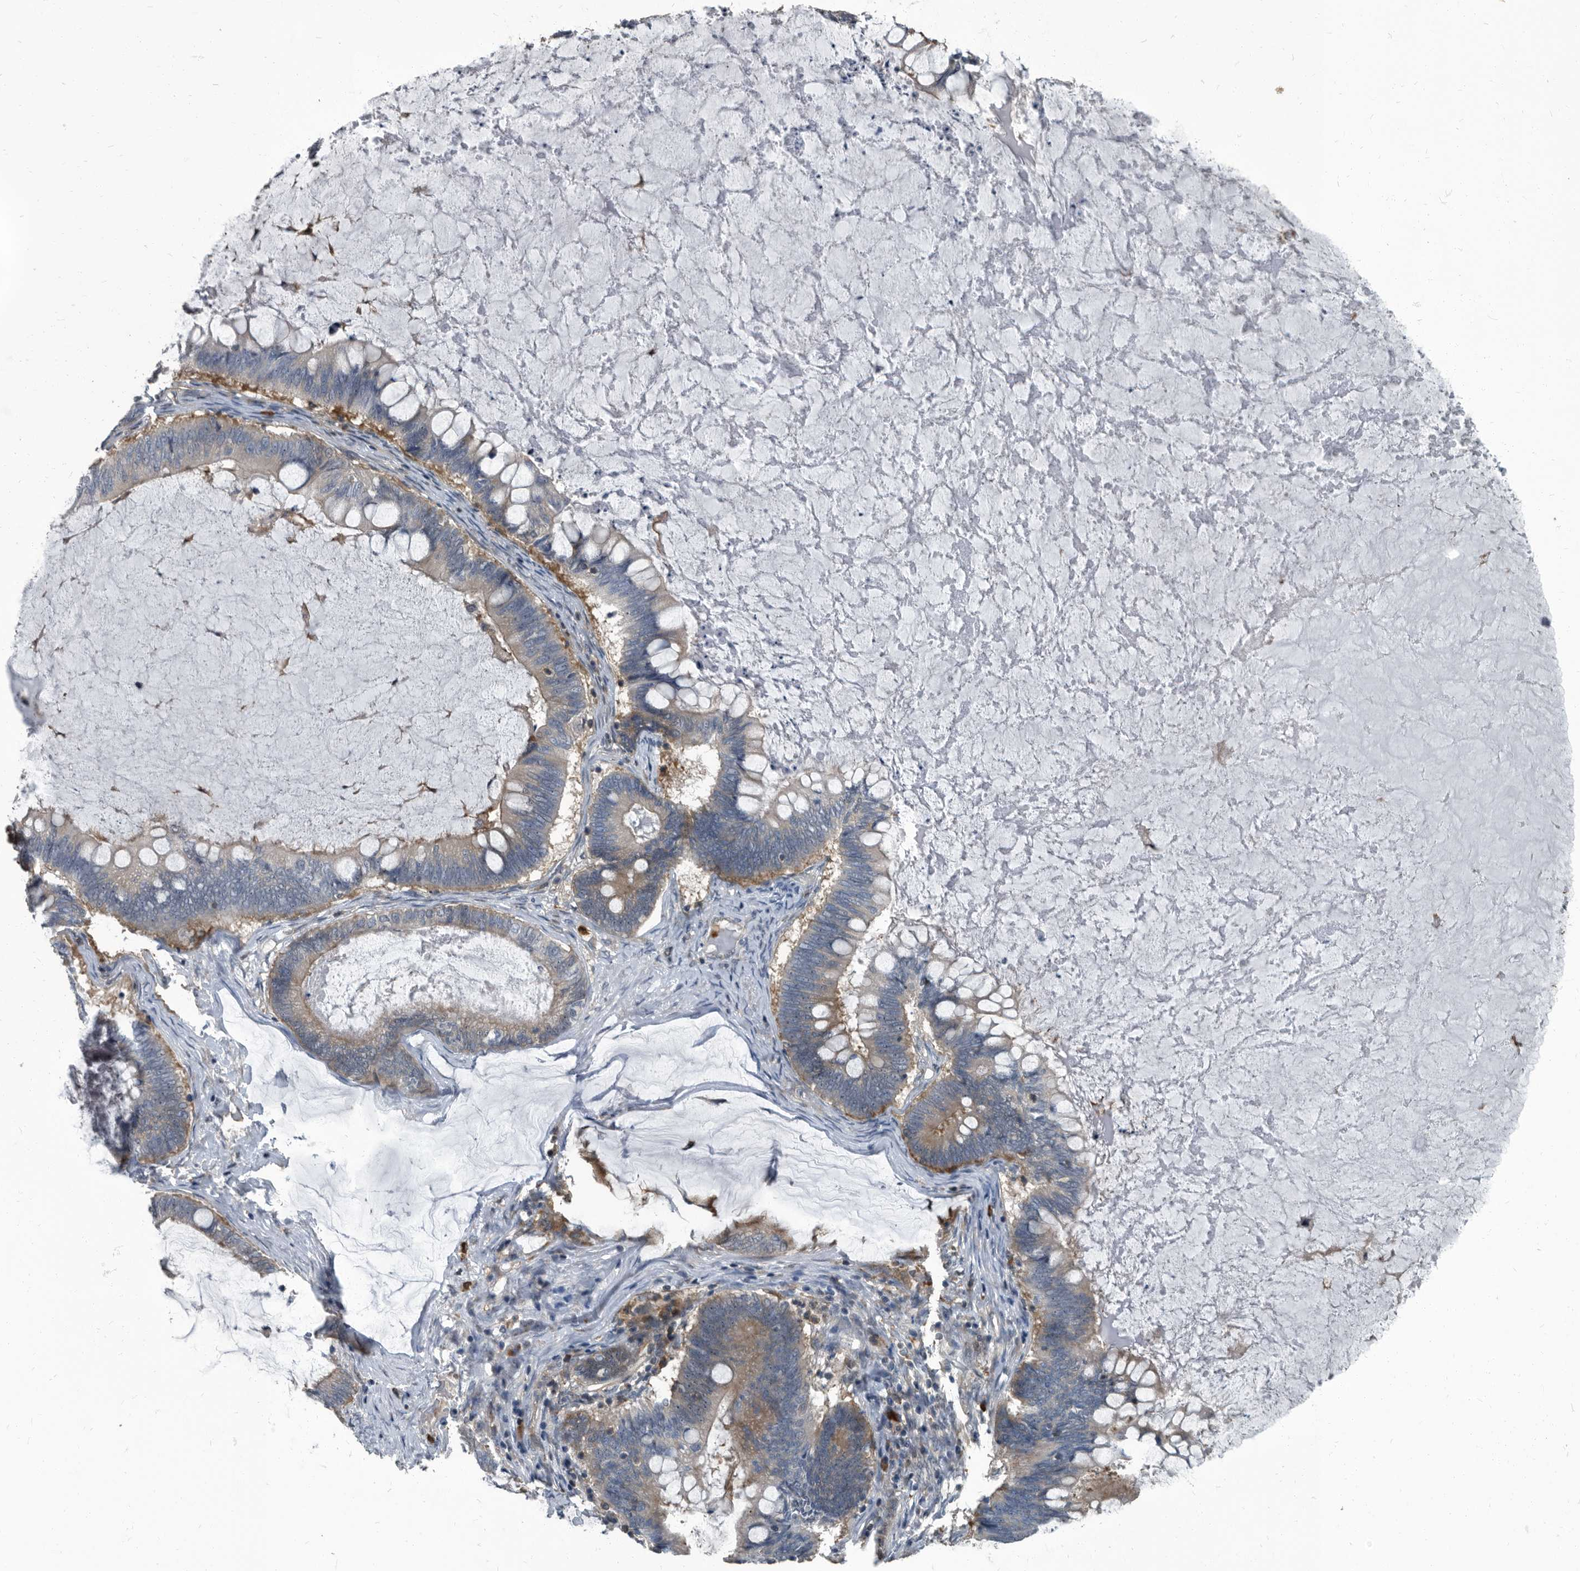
{"staining": {"intensity": "weak", "quantity": "<25%", "location": "cytoplasmic/membranous"}, "tissue": "ovarian cancer", "cell_type": "Tumor cells", "image_type": "cancer", "snomed": [{"axis": "morphology", "description": "Cystadenocarcinoma, mucinous, NOS"}, {"axis": "topography", "description": "Ovary"}], "caption": "Immunohistochemistry of mucinous cystadenocarcinoma (ovarian) reveals no expression in tumor cells. Brightfield microscopy of immunohistochemistry (IHC) stained with DAB (brown) and hematoxylin (blue), captured at high magnification.", "gene": "CDV3", "patient": {"sex": "female", "age": 61}}